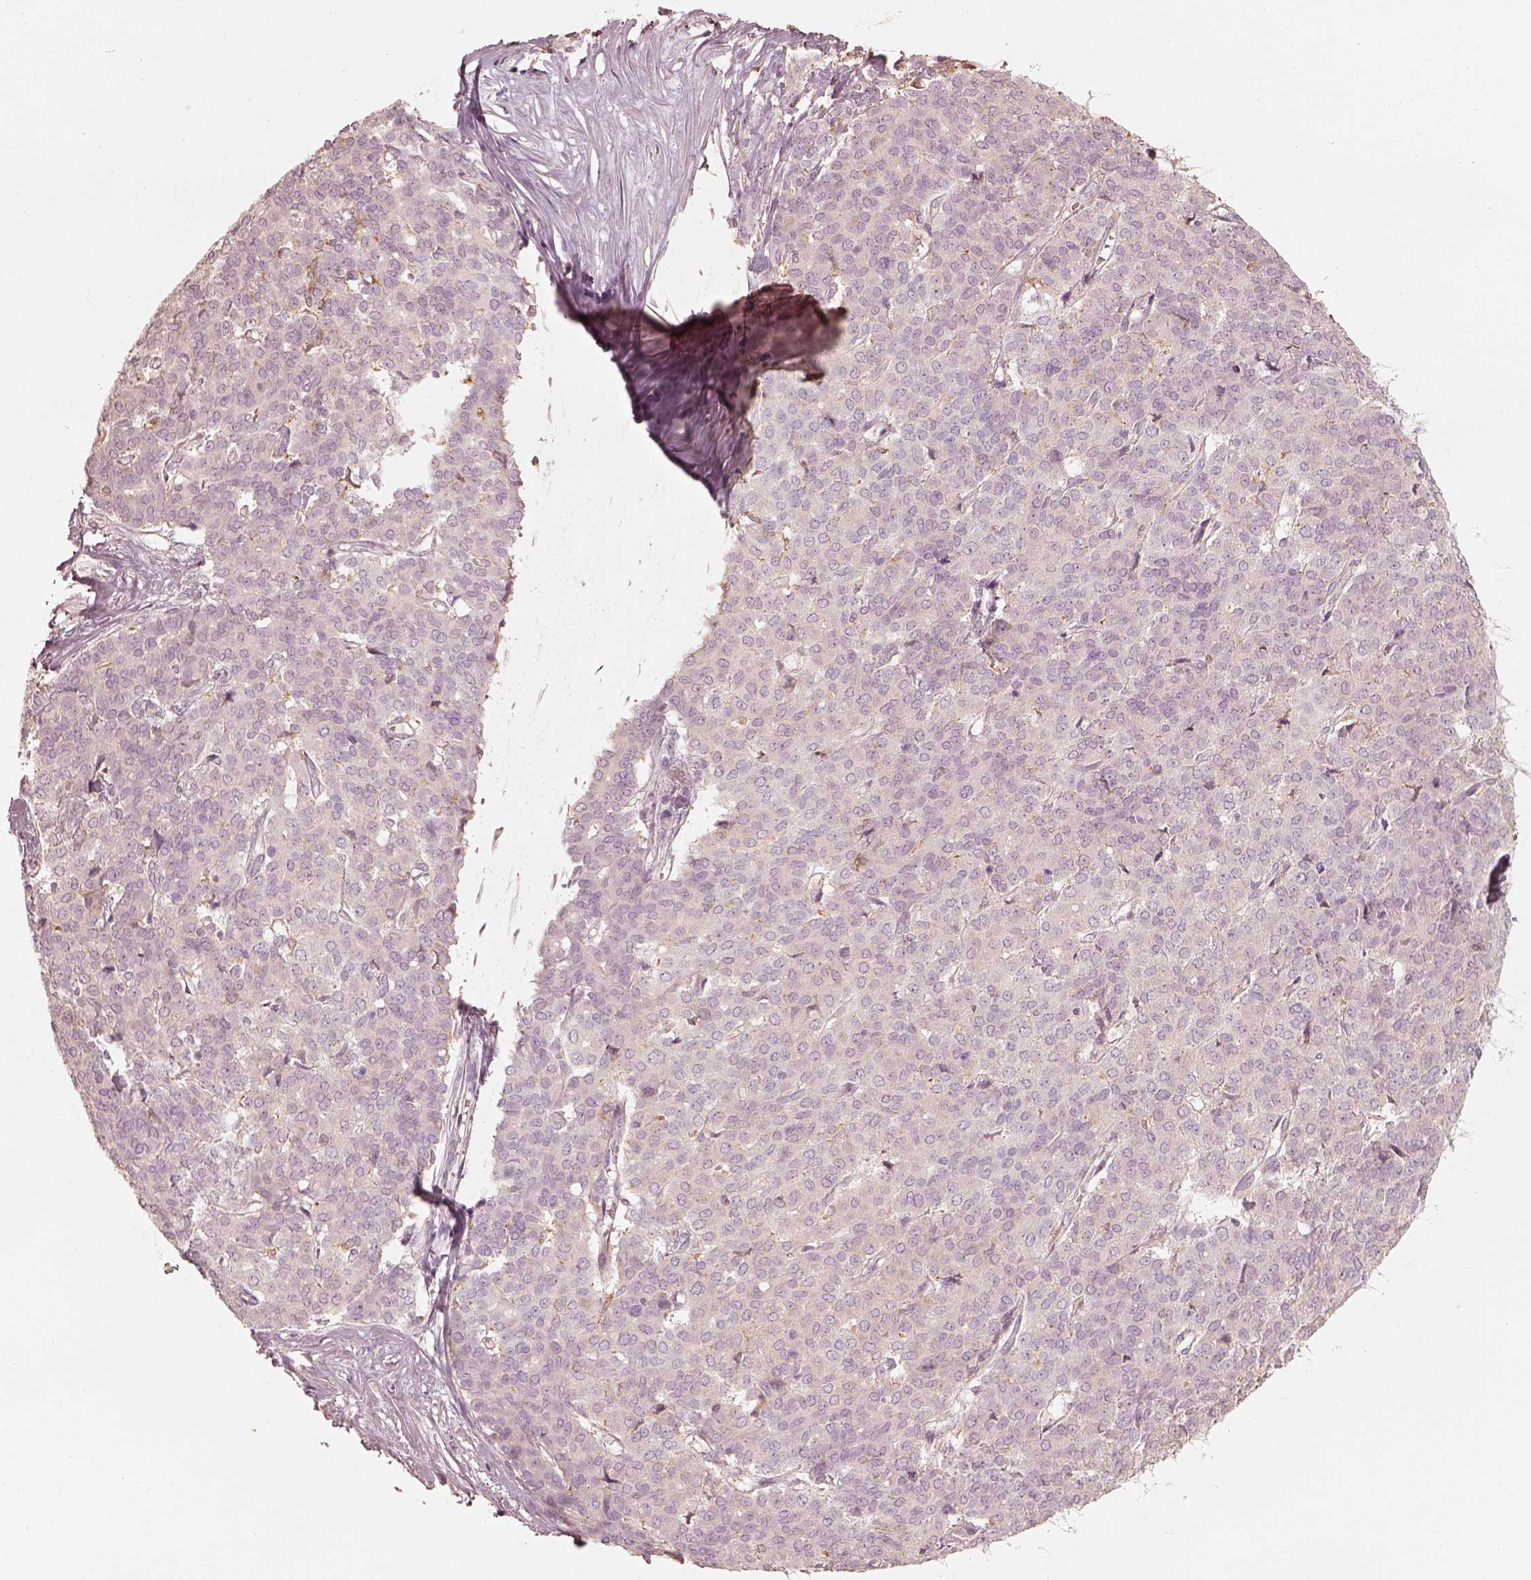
{"staining": {"intensity": "negative", "quantity": "none", "location": "none"}, "tissue": "liver cancer", "cell_type": "Tumor cells", "image_type": "cancer", "snomed": [{"axis": "morphology", "description": "Cholangiocarcinoma"}, {"axis": "topography", "description": "Liver"}], "caption": "DAB immunohistochemical staining of human liver cholangiocarcinoma exhibits no significant staining in tumor cells.", "gene": "FMNL2", "patient": {"sex": "female", "age": 47}}